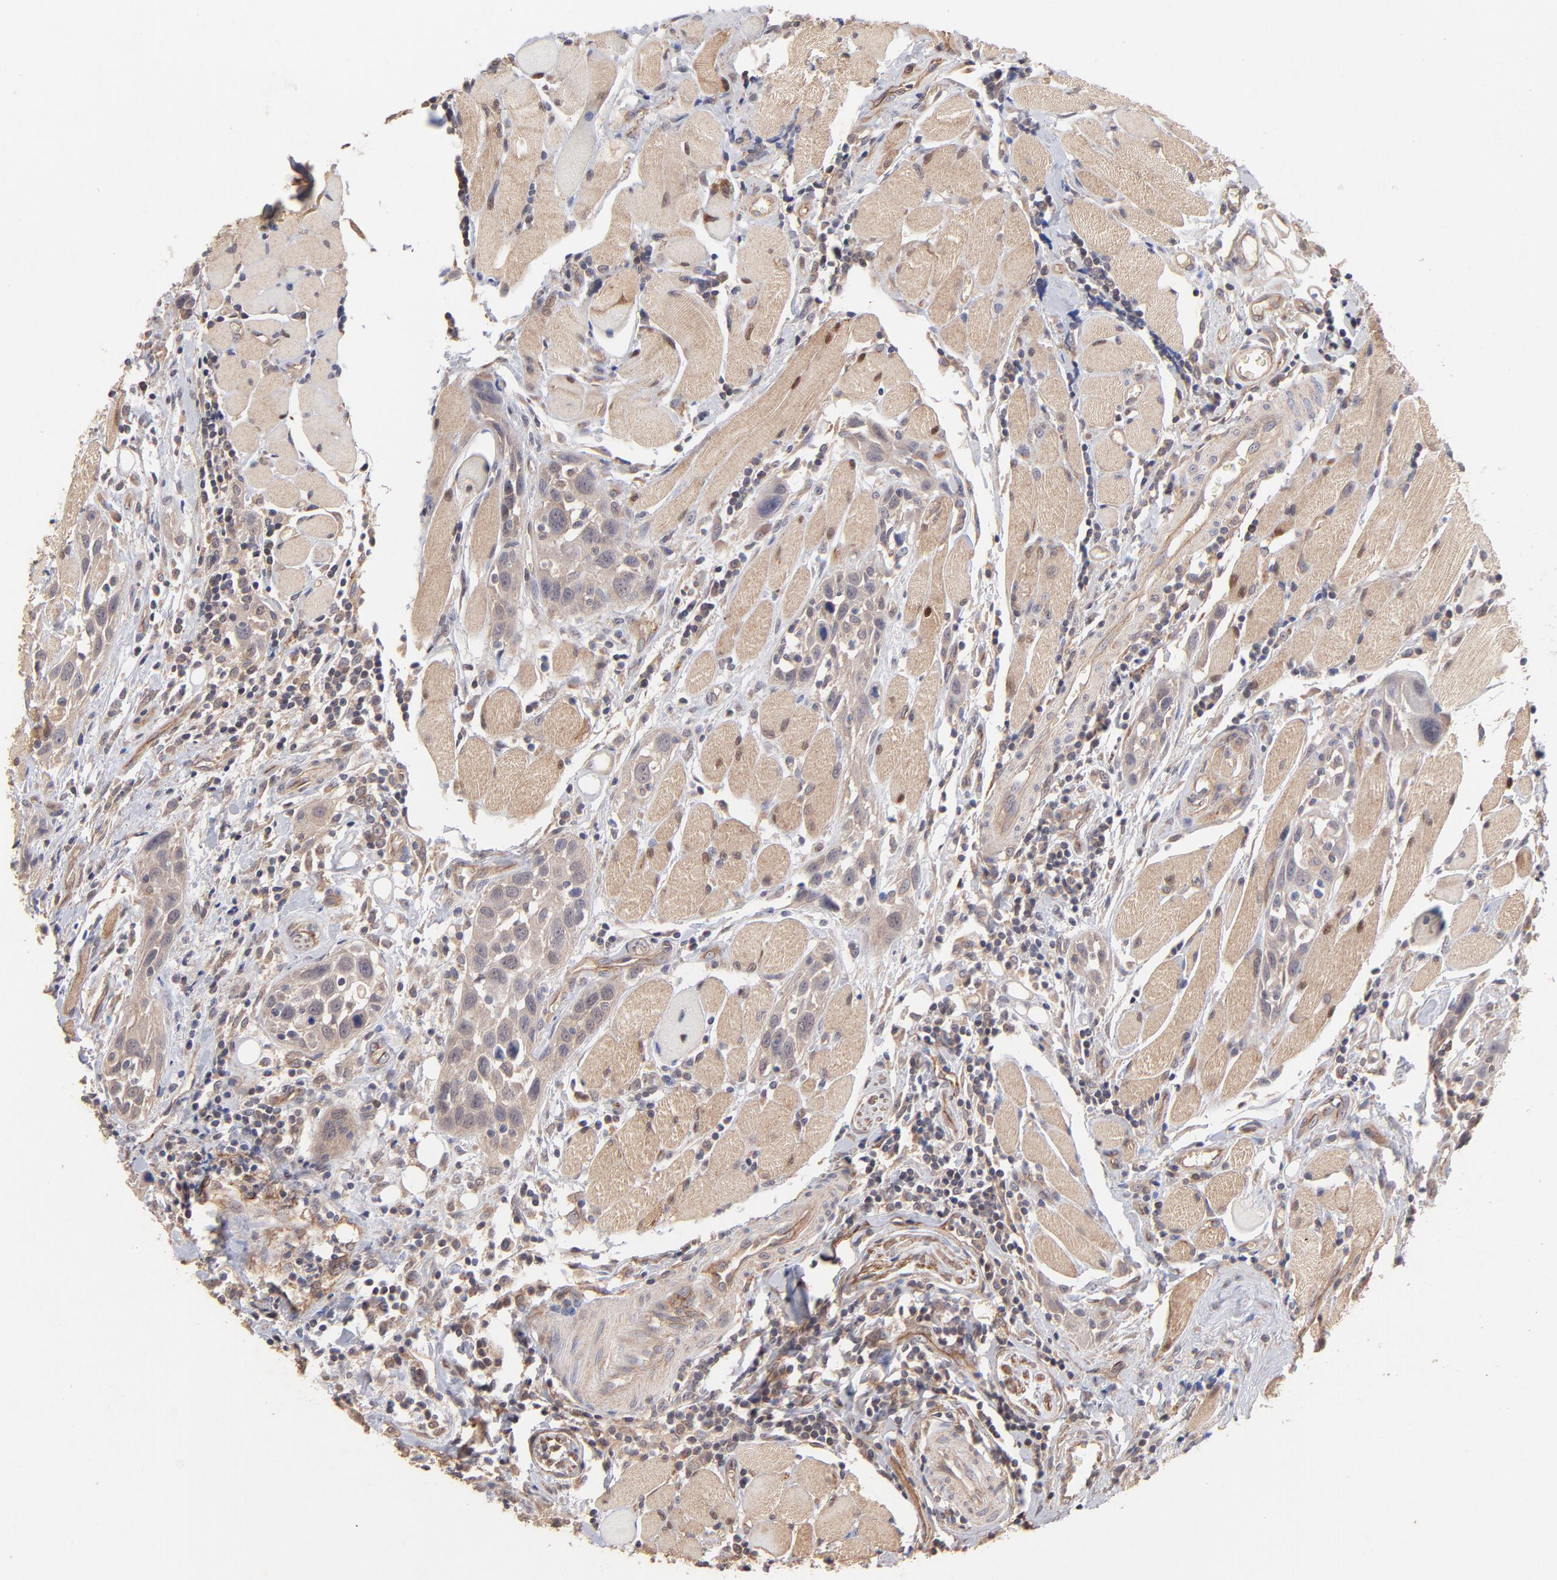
{"staining": {"intensity": "moderate", "quantity": ">75%", "location": "cytoplasmic/membranous"}, "tissue": "head and neck cancer", "cell_type": "Tumor cells", "image_type": "cancer", "snomed": [{"axis": "morphology", "description": "Squamous cell carcinoma, NOS"}, {"axis": "topography", "description": "Oral tissue"}, {"axis": "topography", "description": "Head-Neck"}], "caption": "Immunohistochemical staining of head and neck squamous cell carcinoma exhibits medium levels of moderate cytoplasmic/membranous positivity in about >75% of tumor cells.", "gene": "STAP2", "patient": {"sex": "female", "age": 50}}